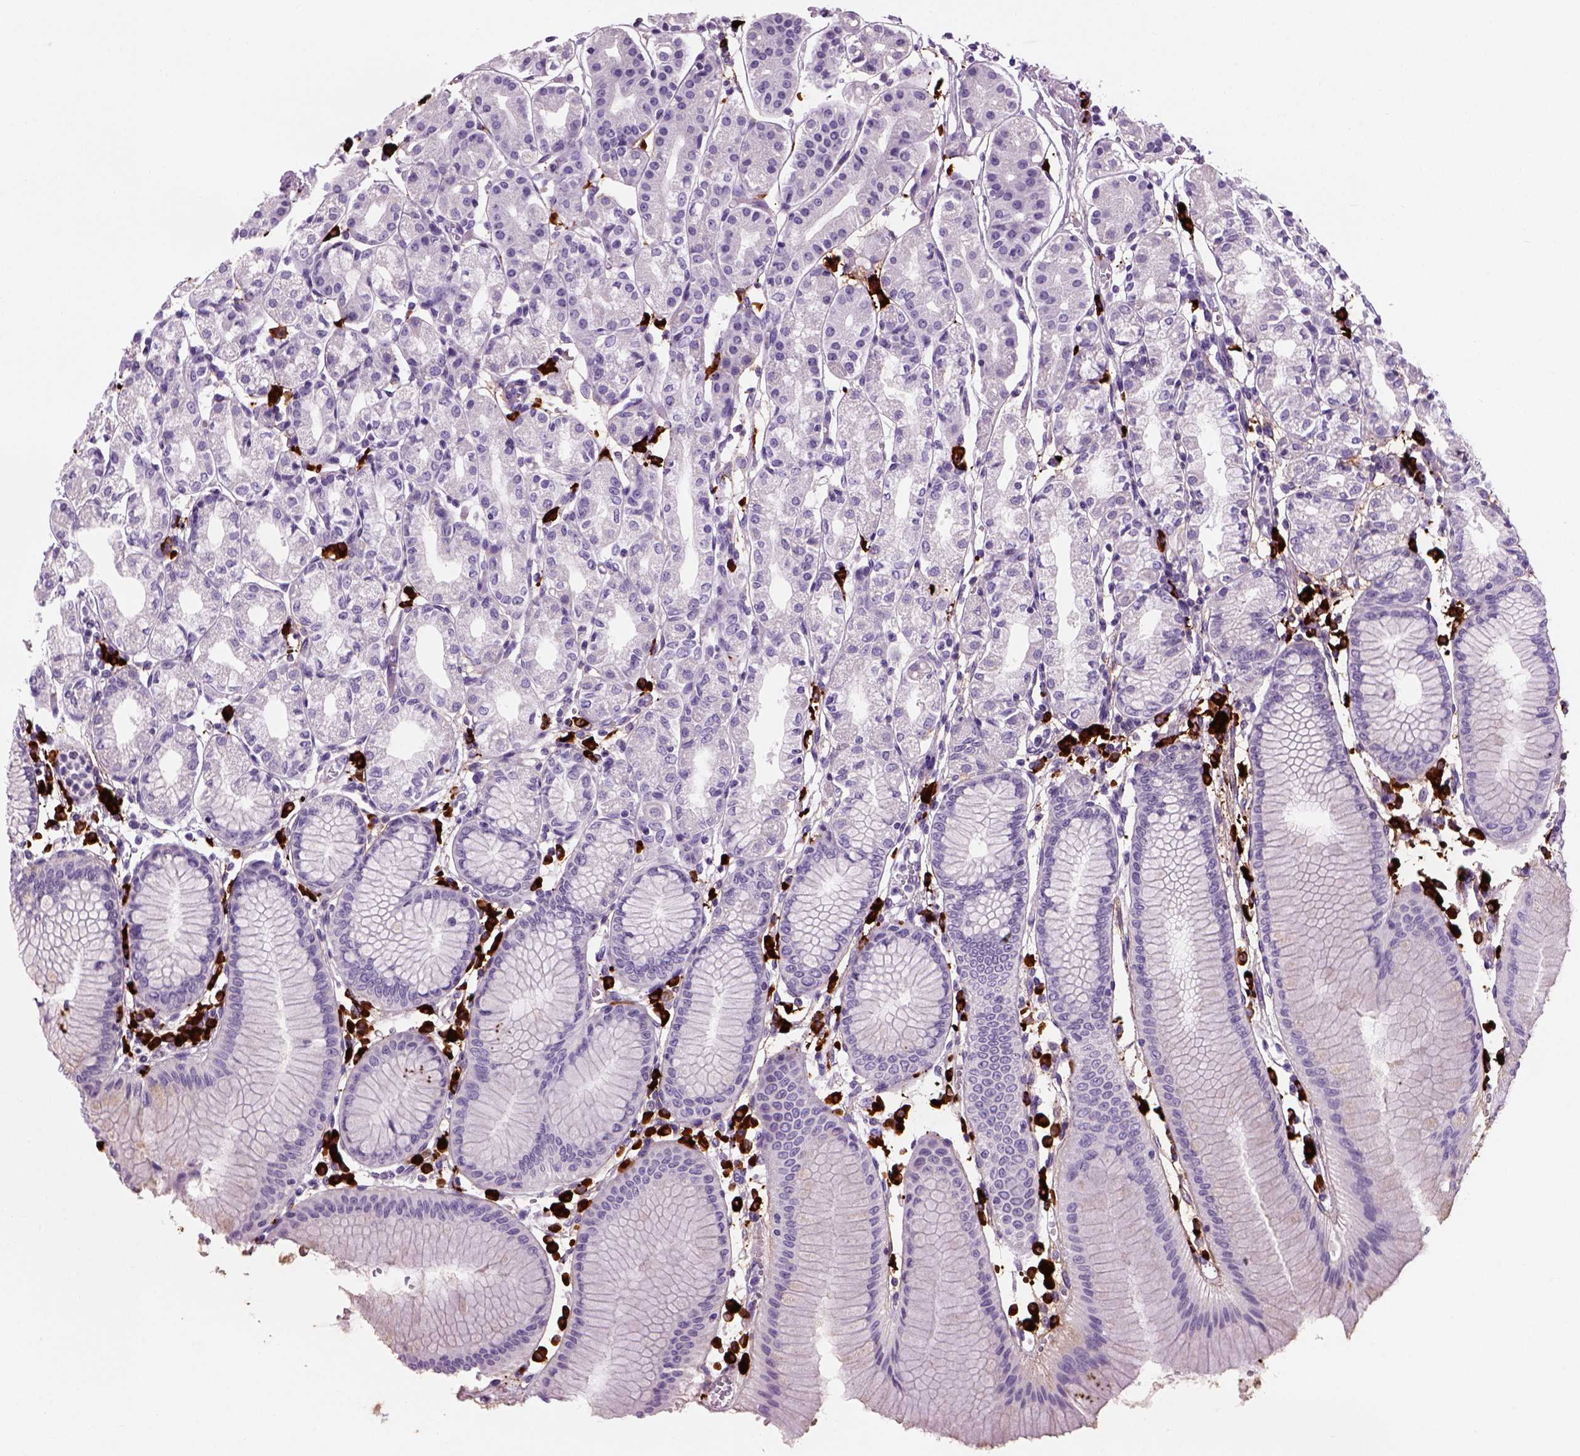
{"staining": {"intensity": "negative", "quantity": "none", "location": "none"}, "tissue": "stomach", "cell_type": "Glandular cells", "image_type": "normal", "snomed": [{"axis": "morphology", "description": "Normal tissue, NOS"}, {"axis": "topography", "description": "Skeletal muscle"}, {"axis": "topography", "description": "Stomach"}], "caption": "Immunohistochemical staining of normal human stomach displays no significant positivity in glandular cells.", "gene": "MZB1", "patient": {"sex": "female", "age": 57}}